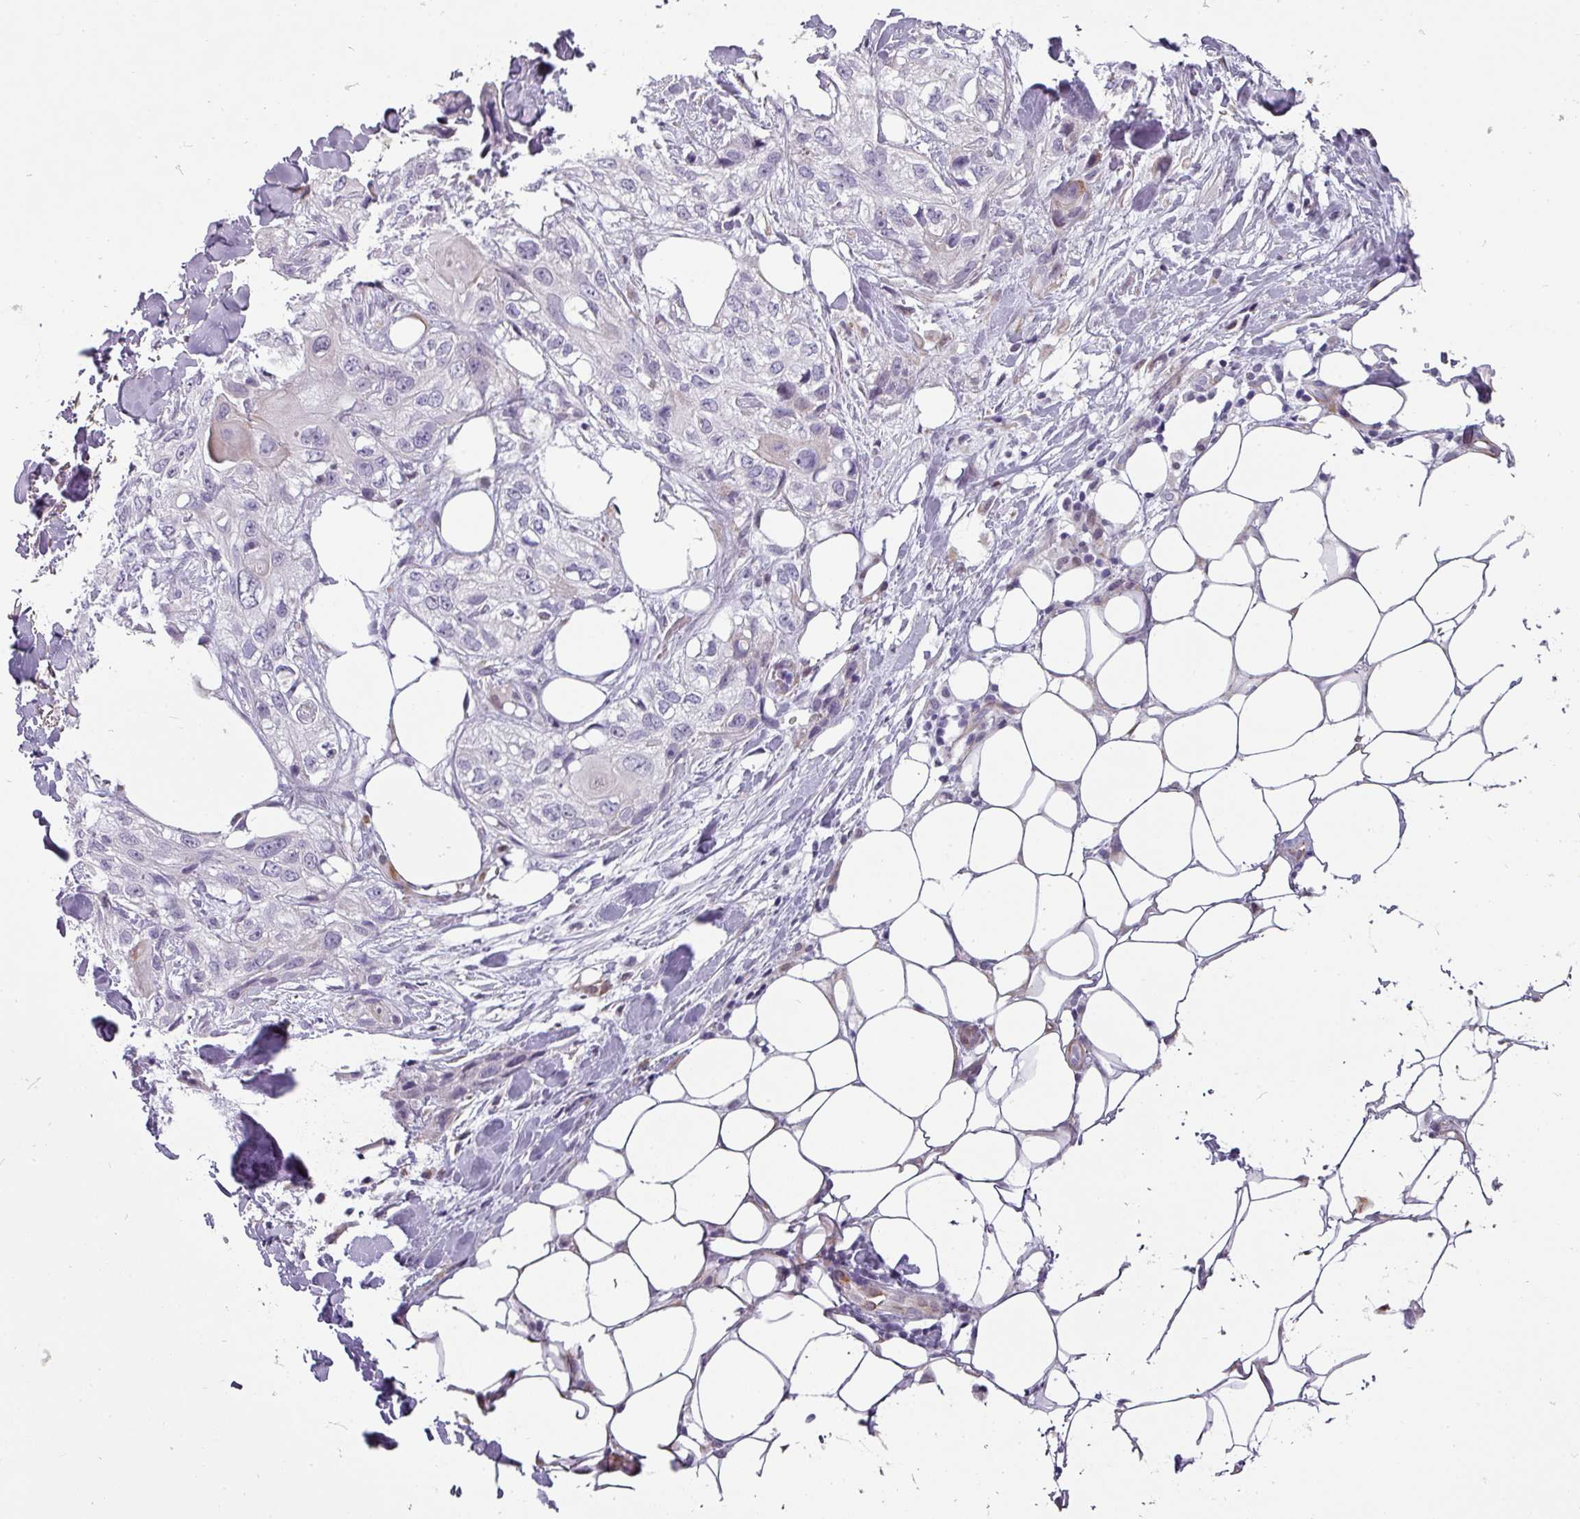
{"staining": {"intensity": "negative", "quantity": "none", "location": "none"}, "tissue": "skin cancer", "cell_type": "Tumor cells", "image_type": "cancer", "snomed": [{"axis": "morphology", "description": "Normal tissue, NOS"}, {"axis": "morphology", "description": "Squamous cell carcinoma, NOS"}, {"axis": "topography", "description": "Skin"}], "caption": "Immunohistochemical staining of human skin squamous cell carcinoma shows no significant positivity in tumor cells.", "gene": "CHRDL1", "patient": {"sex": "male", "age": 72}}